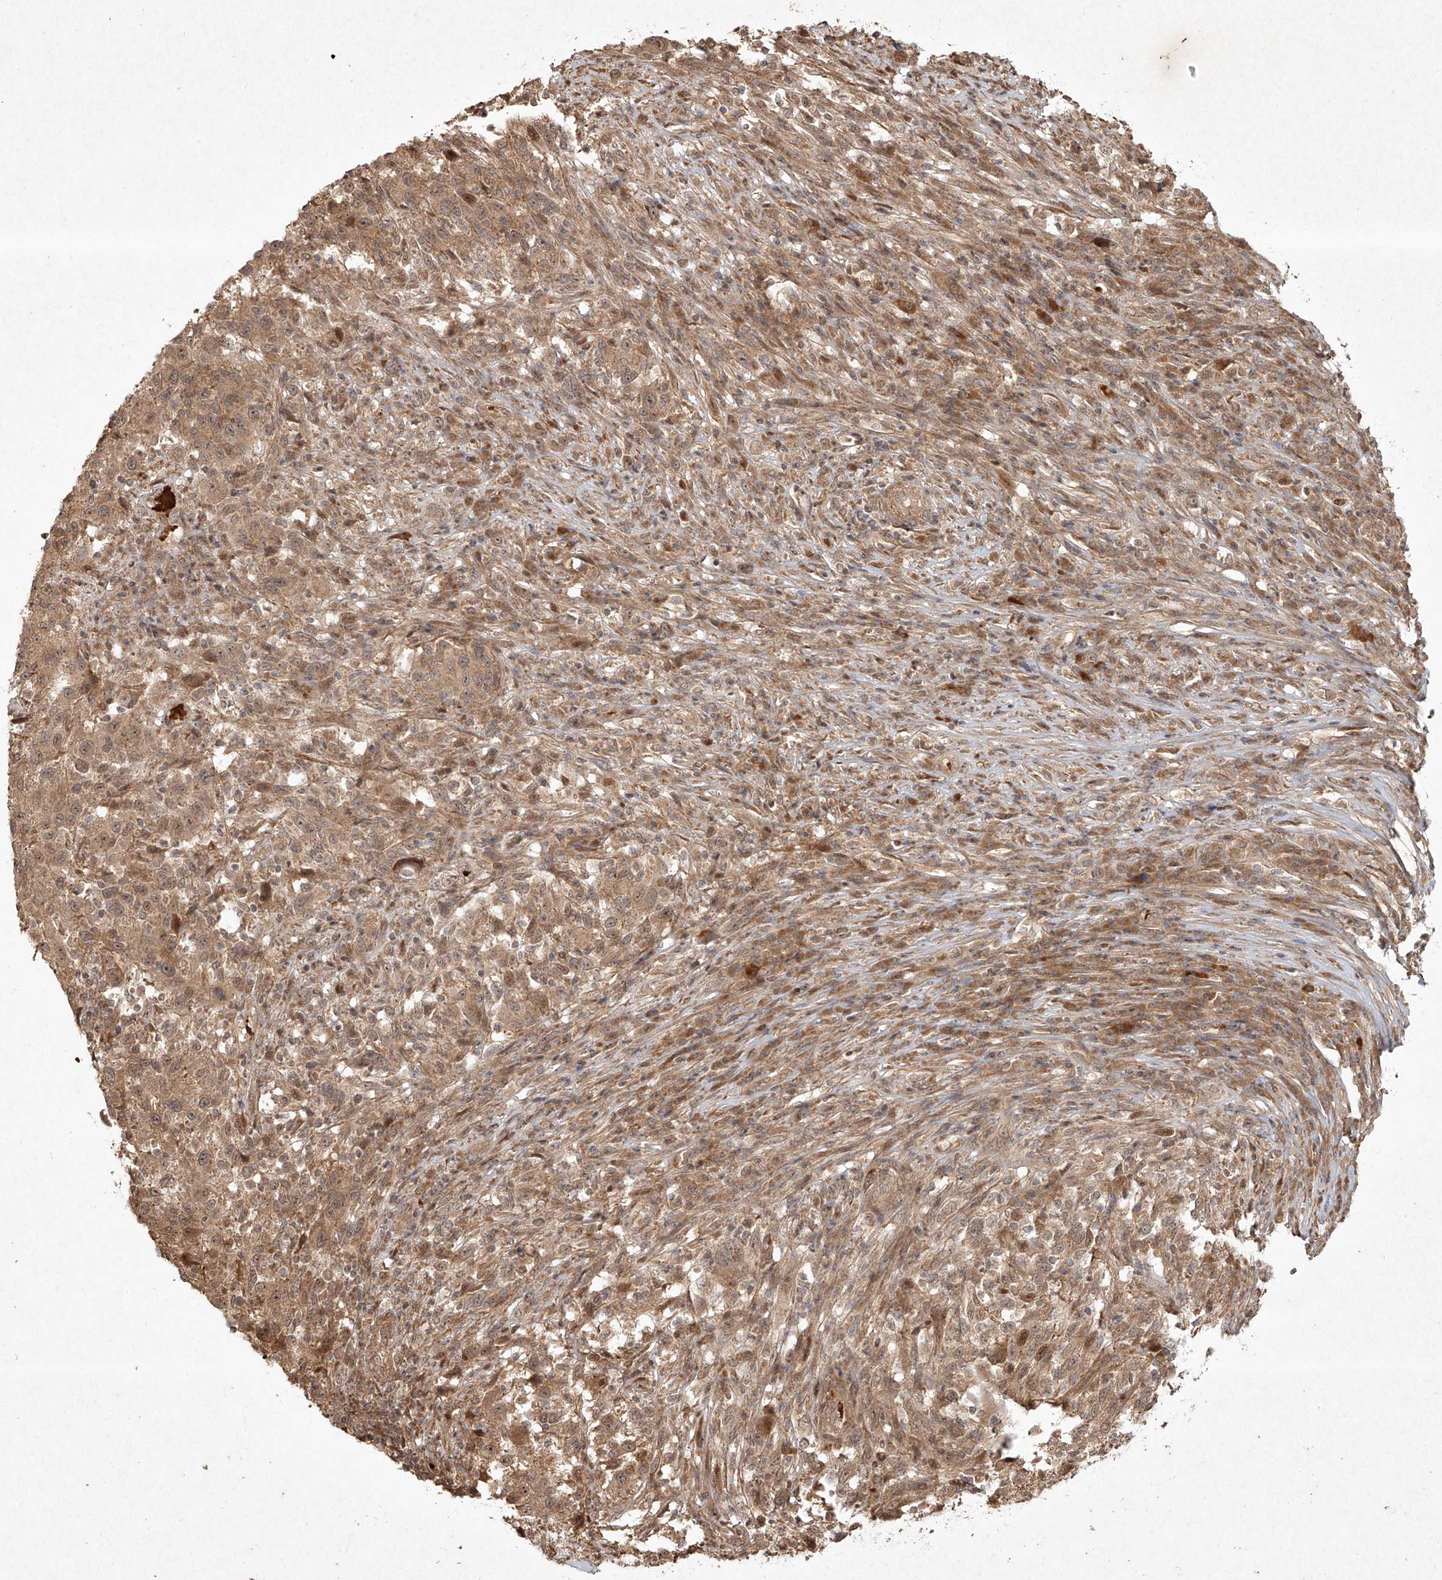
{"staining": {"intensity": "weak", "quantity": ">75%", "location": "cytoplasmic/membranous,nuclear"}, "tissue": "melanoma", "cell_type": "Tumor cells", "image_type": "cancer", "snomed": [{"axis": "morphology", "description": "Malignant melanoma, Metastatic site"}, {"axis": "topography", "description": "Lymph node"}], "caption": "Immunohistochemical staining of melanoma demonstrates low levels of weak cytoplasmic/membranous and nuclear protein positivity in about >75% of tumor cells.", "gene": "CYYR1", "patient": {"sex": "male", "age": 61}}